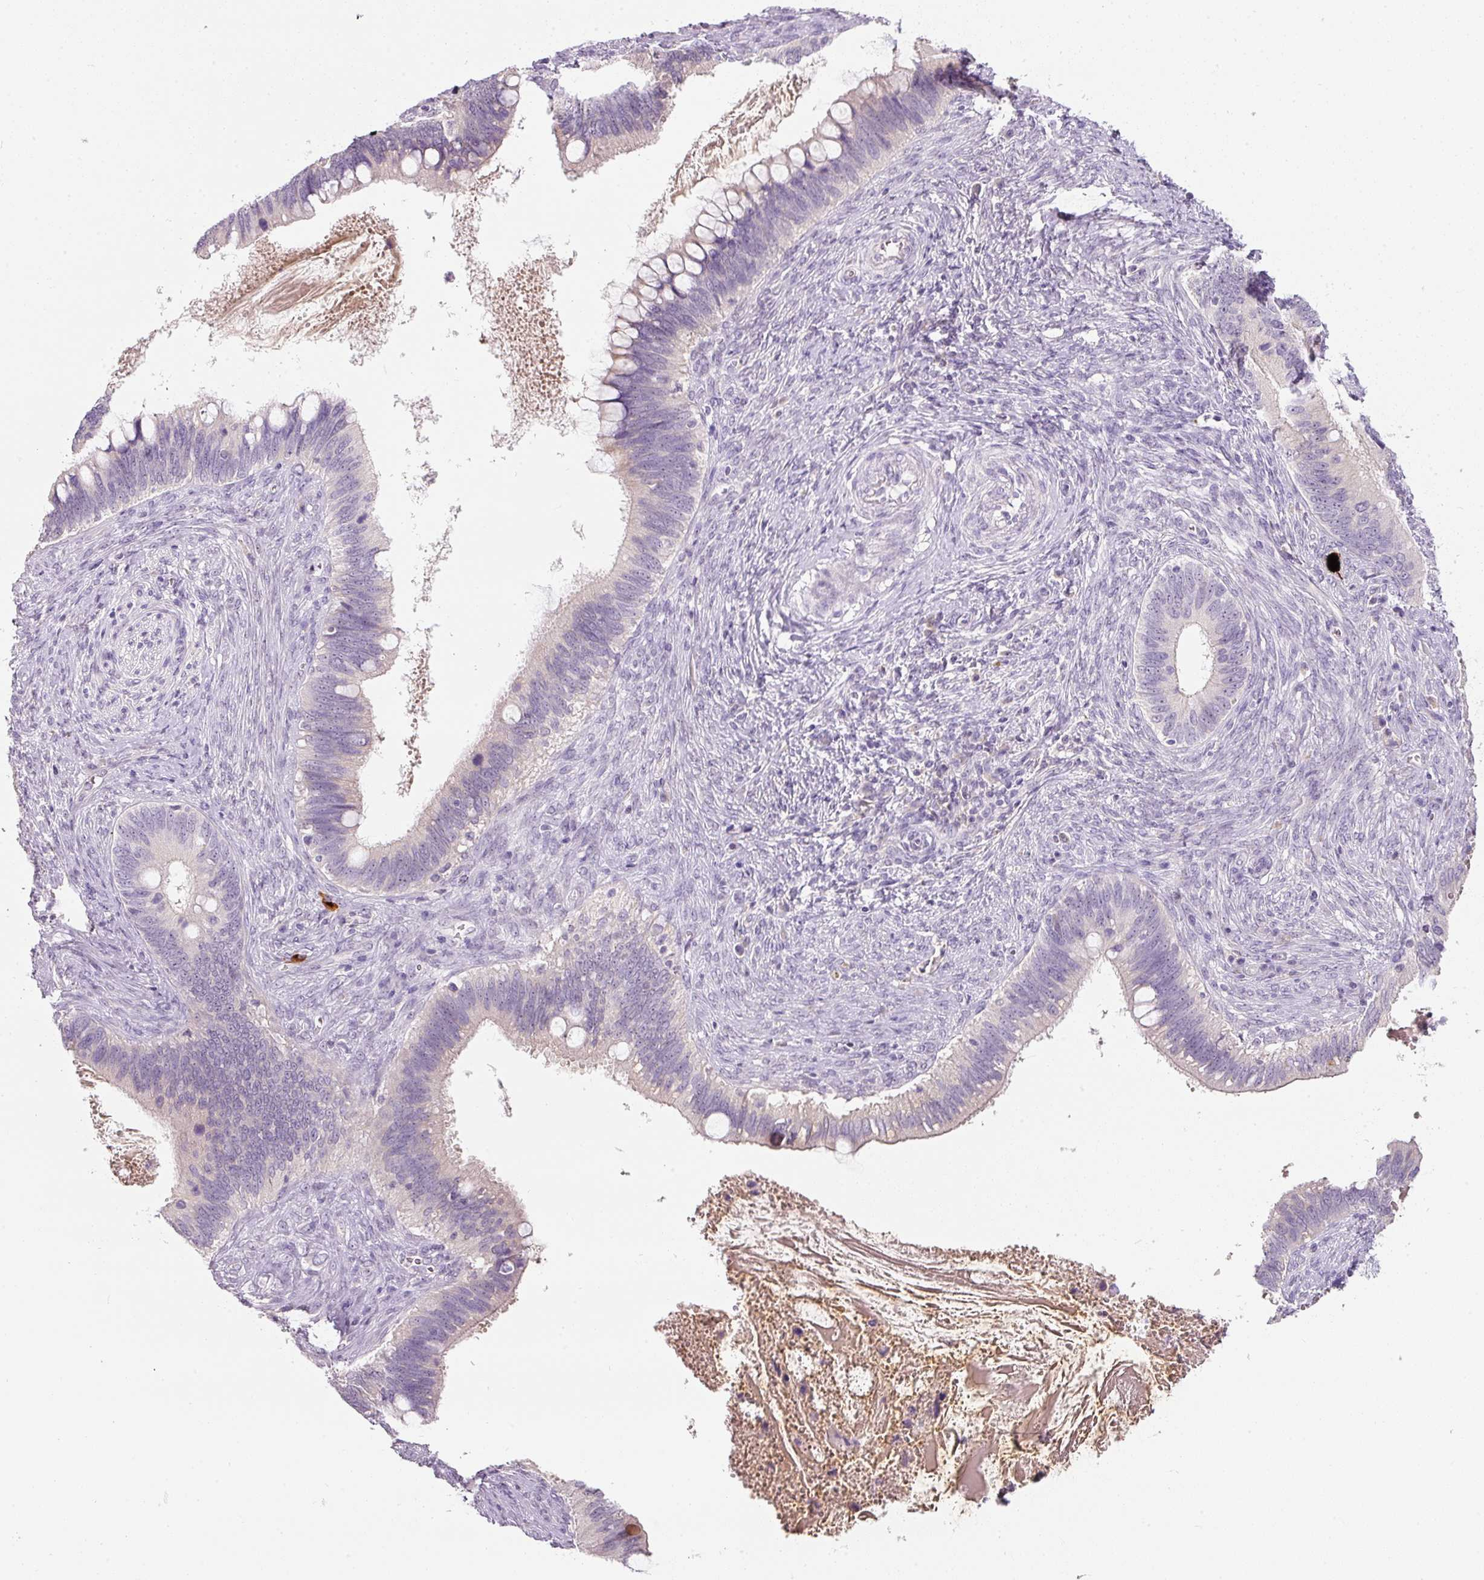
{"staining": {"intensity": "negative", "quantity": "none", "location": "none"}, "tissue": "cervical cancer", "cell_type": "Tumor cells", "image_type": "cancer", "snomed": [{"axis": "morphology", "description": "Adenocarcinoma, NOS"}, {"axis": "topography", "description": "Cervix"}], "caption": "This is an immunohistochemistry (IHC) image of human adenocarcinoma (cervical). There is no expression in tumor cells.", "gene": "TMEM37", "patient": {"sex": "female", "age": 42}}